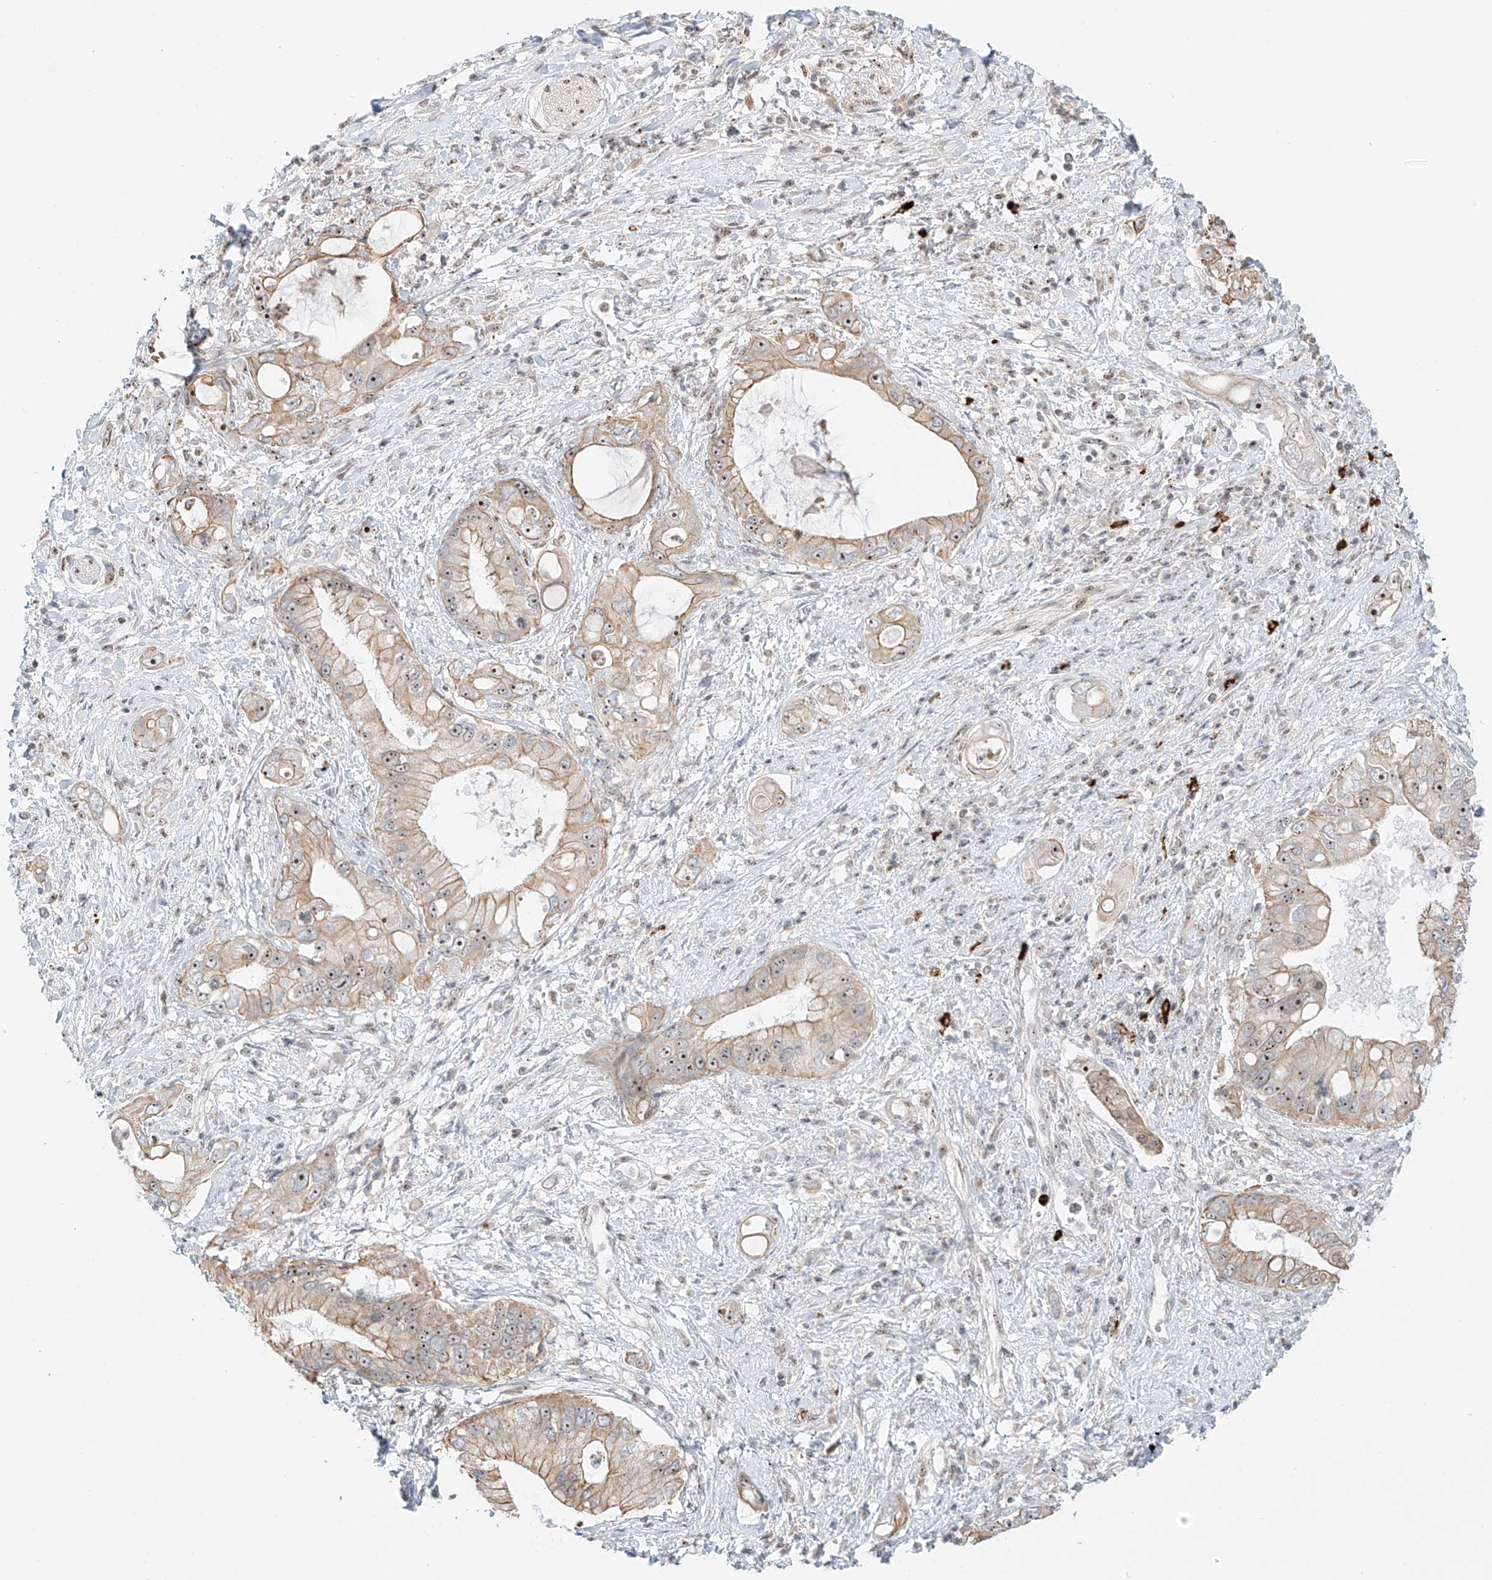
{"staining": {"intensity": "moderate", "quantity": ">75%", "location": "cytoplasmic/membranous,nuclear"}, "tissue": "pancreatic cancer", "cell_type": "Tumor cells", "image_type": "cancer", "snomed": [{"axis": "morphology", "description": "Inflammation, NOS"}, {"axis": "morphology", "description": "Adenocarcinoma, NOS"}, {"axis": "topography", "description": "Pancreas"}], "caption": "IHC micrograph of neoplastic tissue: pancreatic cancer (adenocarcinoma) stained using immunohistochemistry (IHC) demonstrates medium levels of moderate protein expression localized specifically in the cytoplasmic/membranous and nuclear of tumor cells, appearing as a cytoplasmic/membranous and nuclear brown color.", "gene": "ZNF512", "patient": {"sex": "female", "age": 56}}